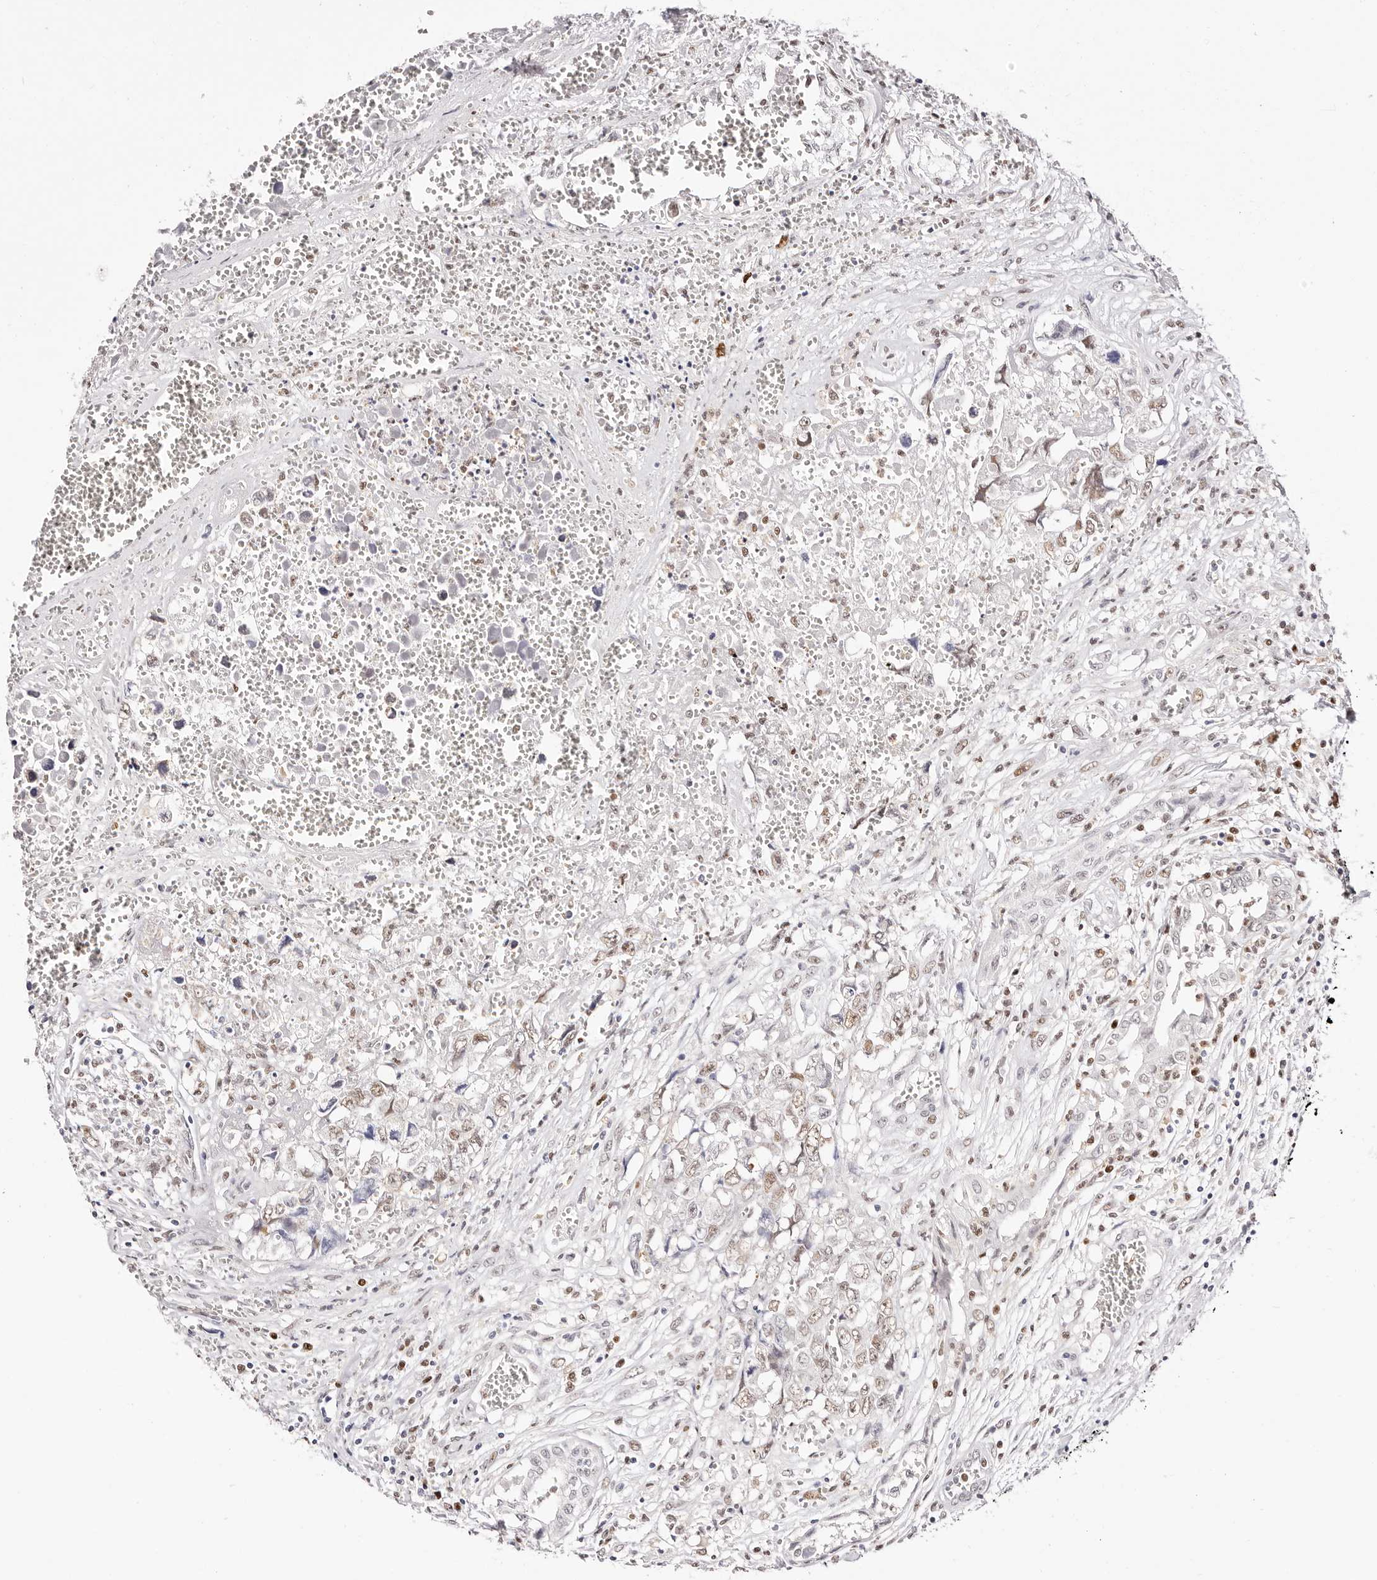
{"staining": {"intensity": "weak", "quantity": "<25%", "location": "nuclear"}, "tissue": "testis cancer", "cell_type": "Tumor cells", "image_type": "cancer", "snomed": [{"axis": "morphology", "description": "Carcinoma, Embryonal, NOS"}, {"axis": "topography", "description": "Testis"}], "caption": "Immunohistochemistry of testis cancer demonstrates no staining in tumor cells.", "gene": "TKT", "patient": {"sex": "male", "age": 31}}